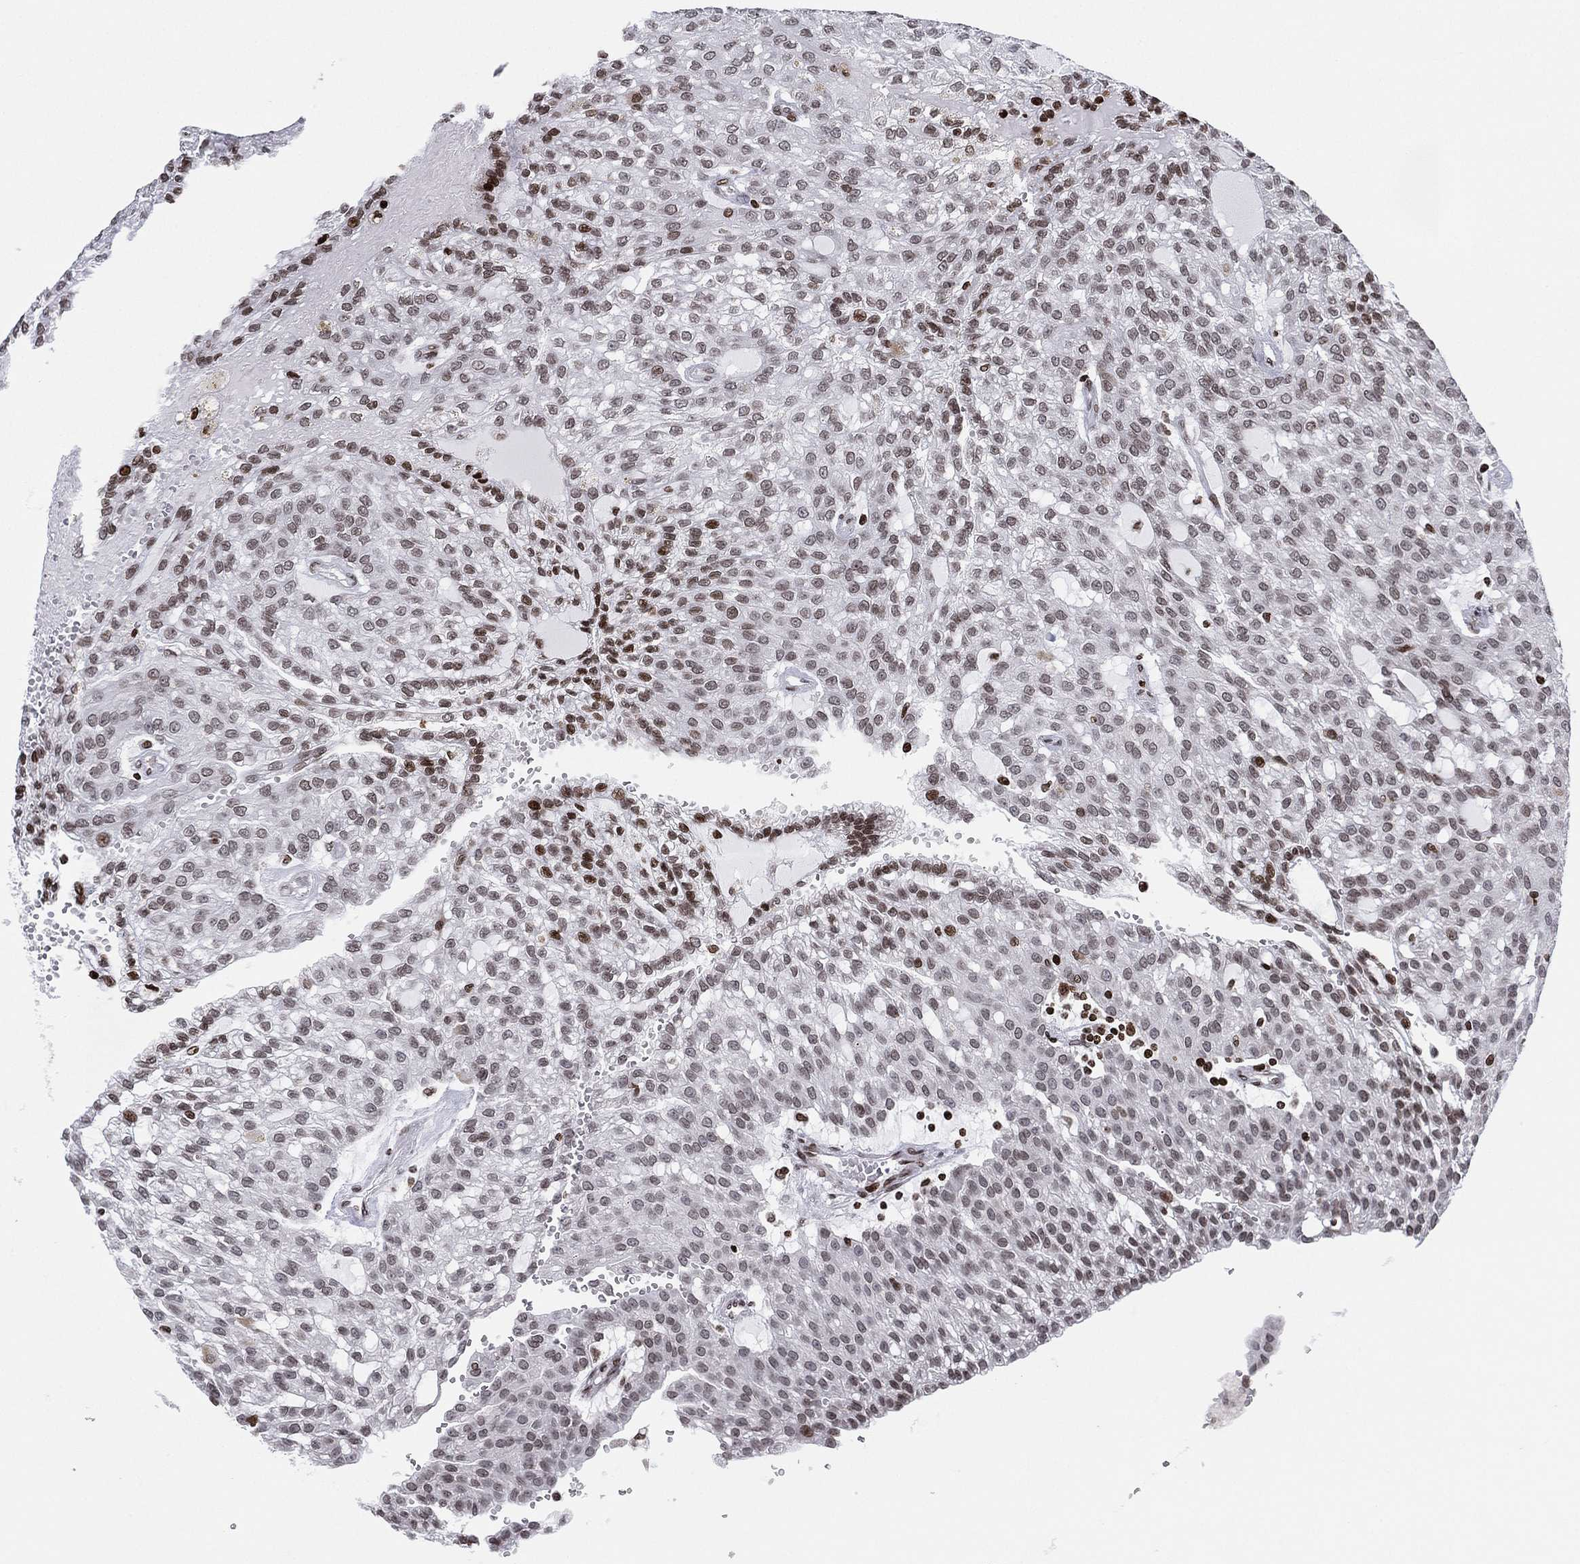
{"staining": {"intensity": "moderate", "quantity": "<25%", "location": "nuclear"}, "tissue": "renal cancer", "cell_type": "Tumor cells", "image_type": "cancer", "snomed": [{"axis": "morphology", "description": "Adenocarcinoma, NOS"}, {"axis": "topography", "description": "Kidney"}], "caption": "Human renal cancer (adenocarcinoma) stained with a protein marker exhibits moderate staining in tumor cells.", "gene": "MFSD14A", "patient": {"sex": "male", "age": 63}}